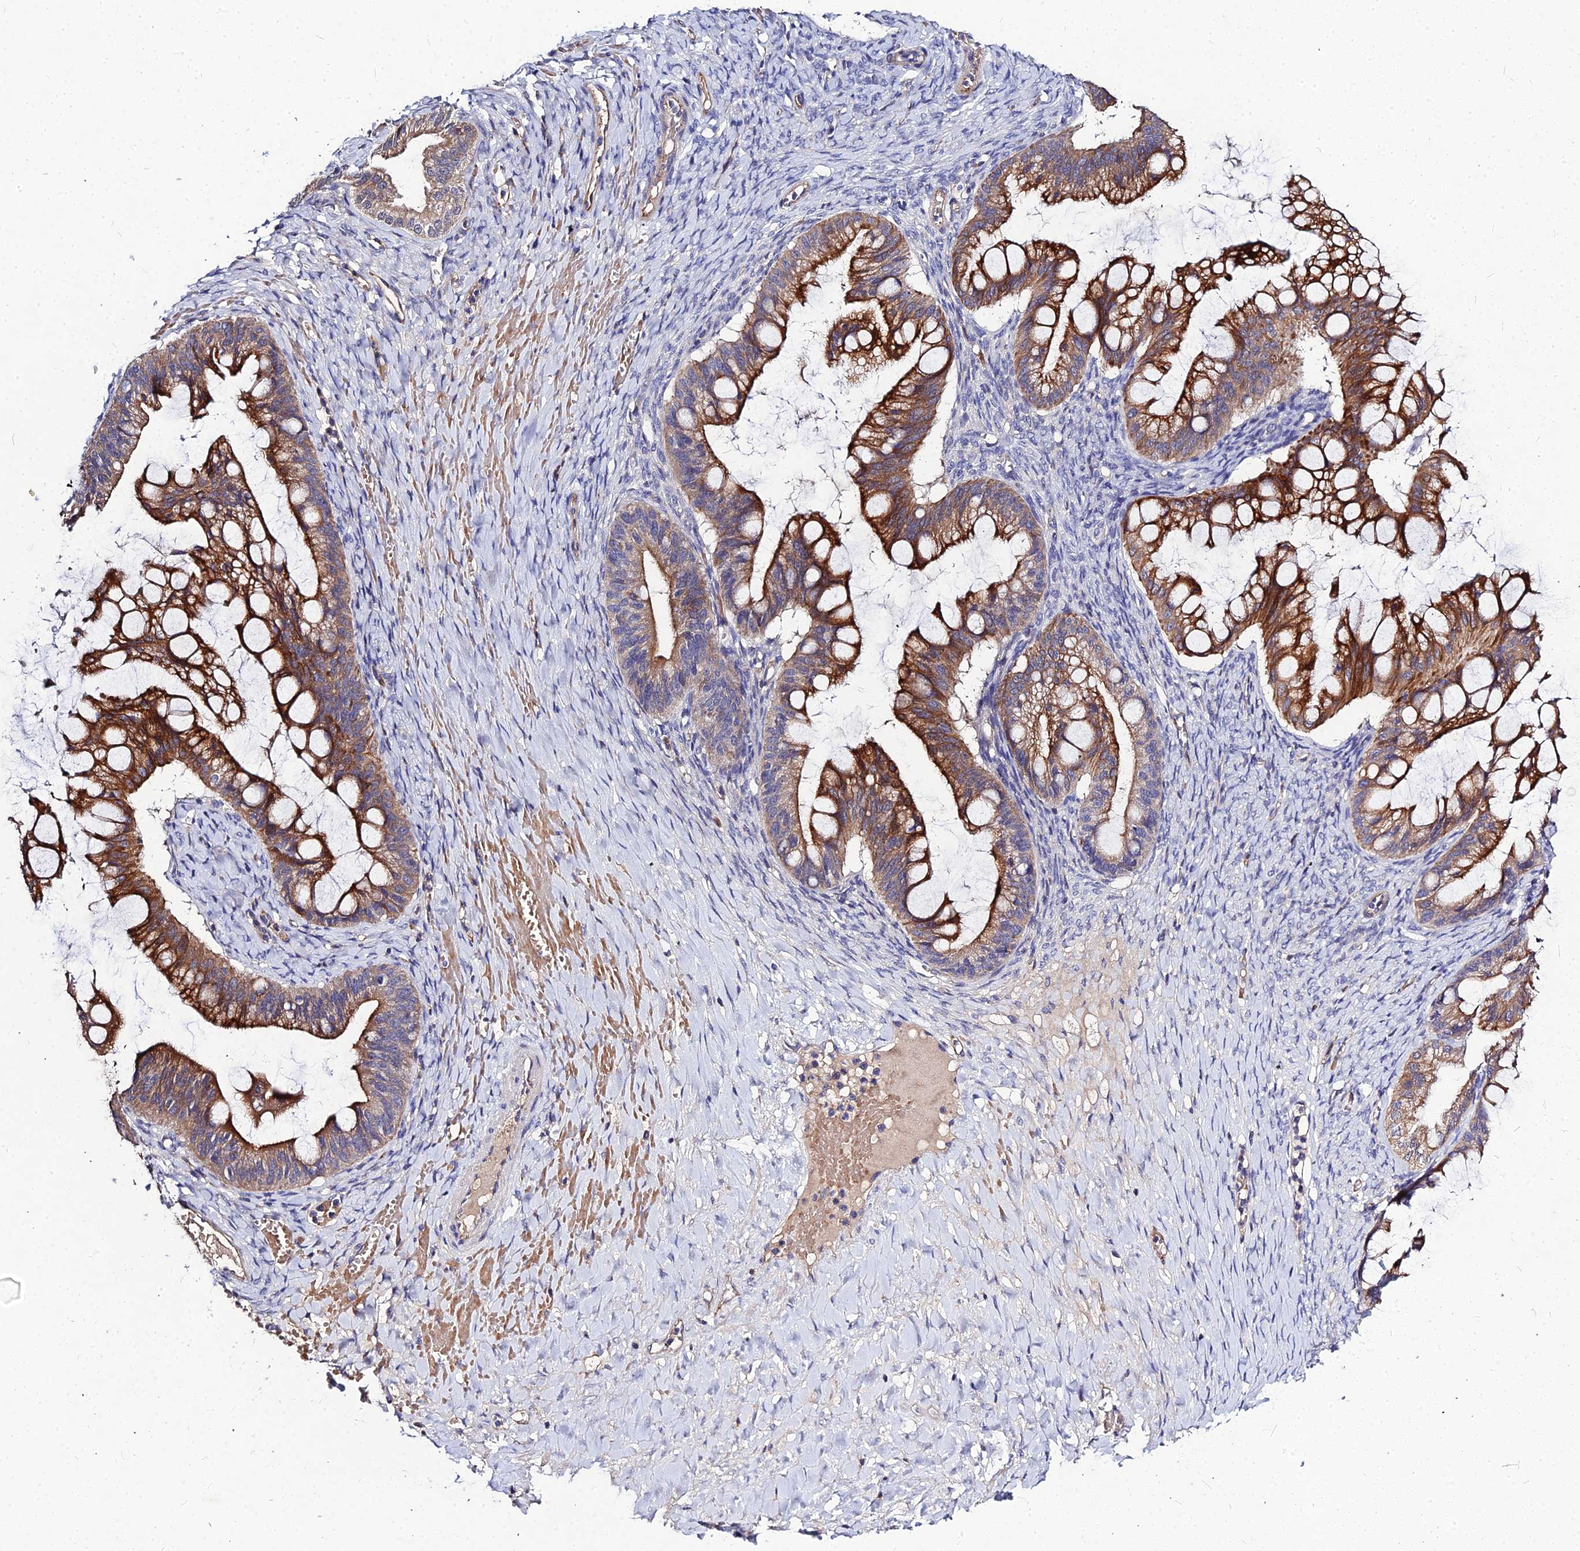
{"staining": {"intensity": "strong", "quantity": ">75%", "location": "cytoplasmic/membranous"}, "tissue": "ovarian cancer", "cell_type": "Tumor cells", "image_type": "cancer", "snomed": [{"axis": "morphology", "description": "Cystadenocarcinoma, mucinous, NOS"}, {"axis": "topography", "description": "Ovary"}], "caption": "Protein expression analysis of human mucinous cystadenocarcinoma (ovarian) reveals strong cytoplasmic/membranous expression in approximately >75% of tumor cells.", "gene": "DMRTA1", "patient": {"sex": "female", "age": 73}}